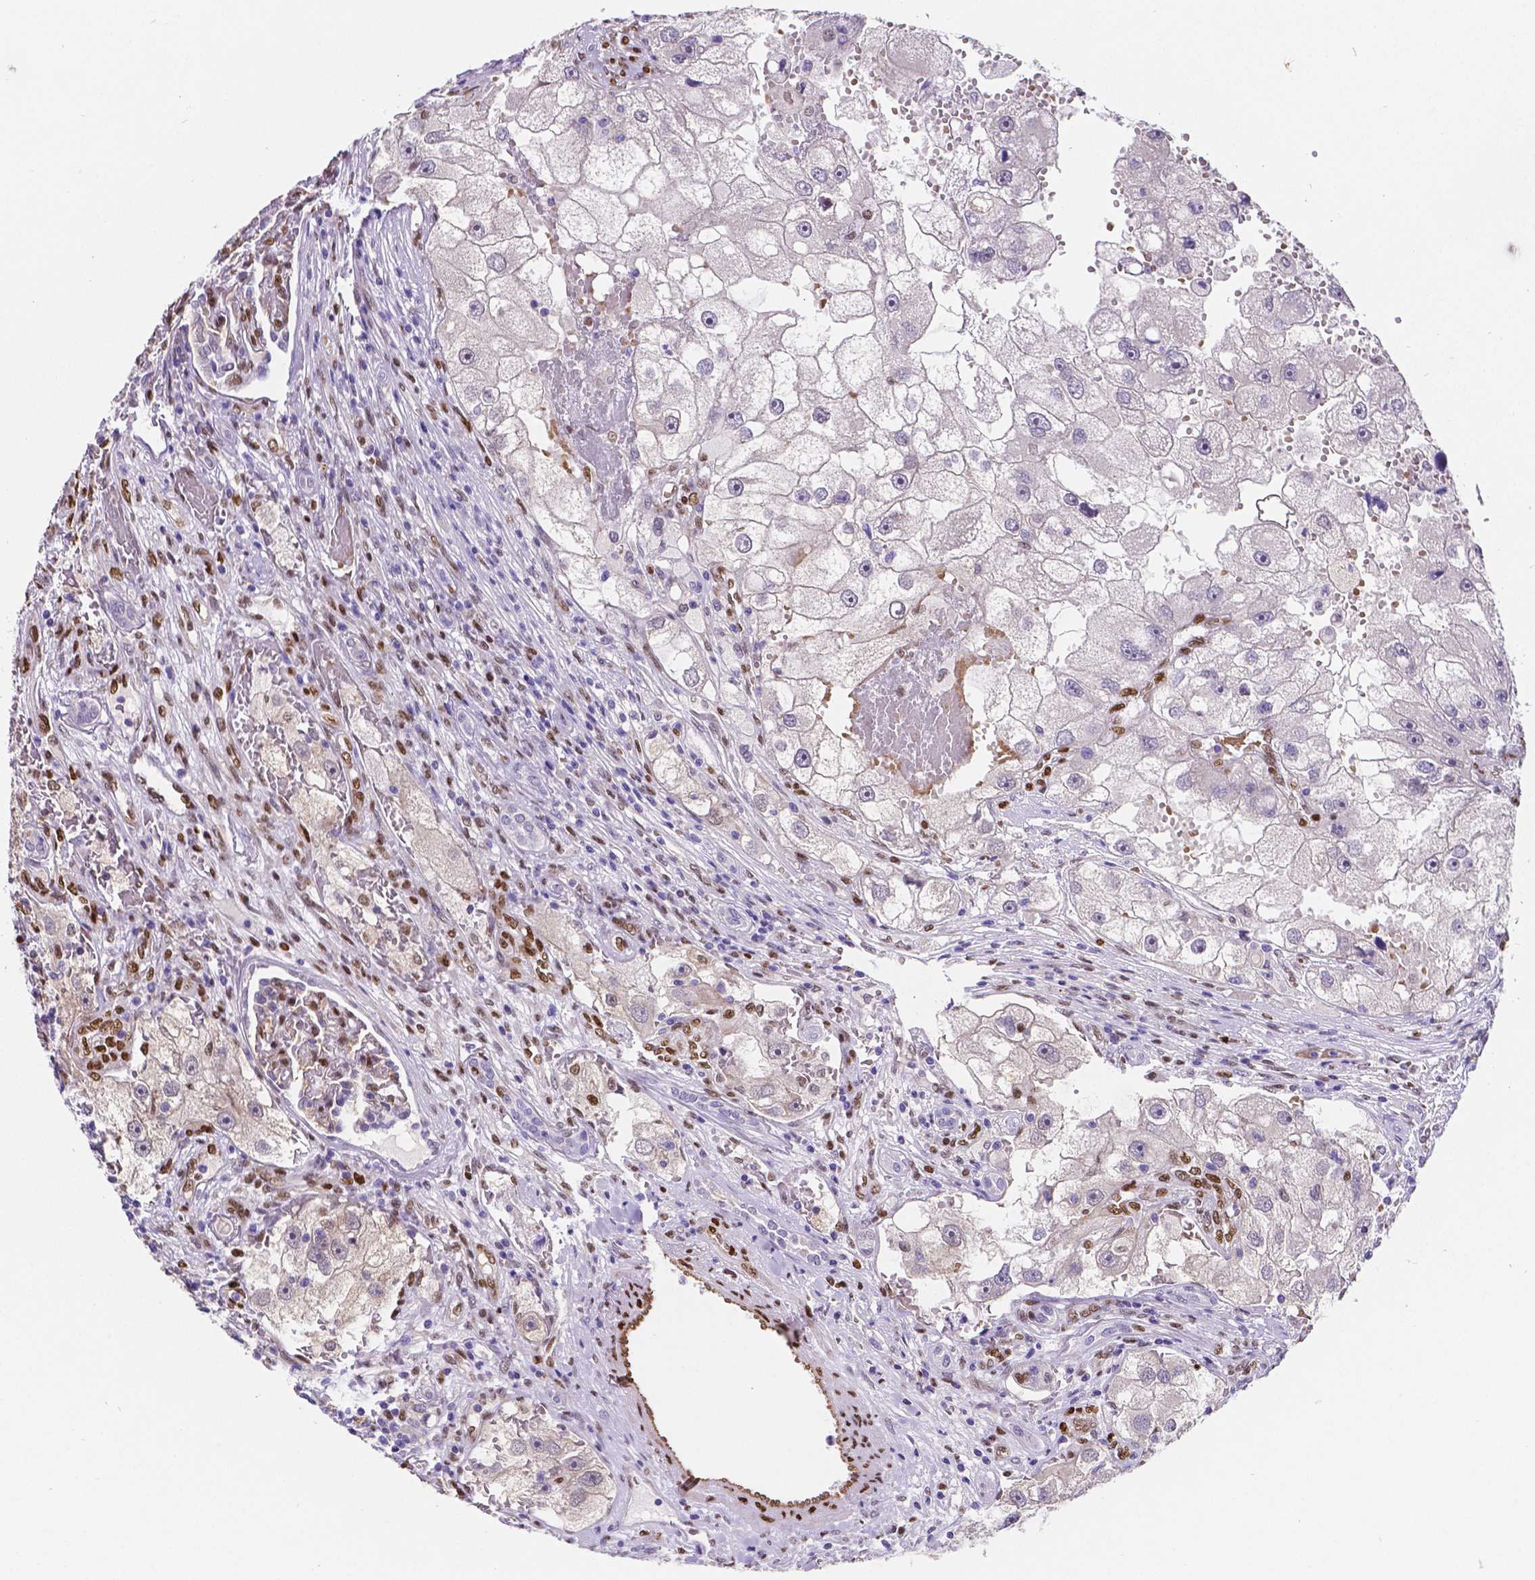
{"staining": {"intensity": "negative", "quantity": "none", "location": "none"}, "tissue": "renal cancer", "cell_type": "Tumor cells", "image_type": "cancer", "snomed": [{"axis": "morphology", "description": "Adenocarcinoma, NOS"}, {"axis": "topography", "description": "Kidney"}], "caption": "A high-resolution micrograph shows immunohistochemistry (IHC) staining of renal cancer, which demonstrates no significant positivity in tumor cells. (Stains: DAB (3,3'-diaminobenzidine) immunohistochemistry with hematoxylin counter stain, Microscopy: brightfield microscopy at high magnification).", "gene": "MEF2C", "patient": {"sex": "male", "age": 63}}